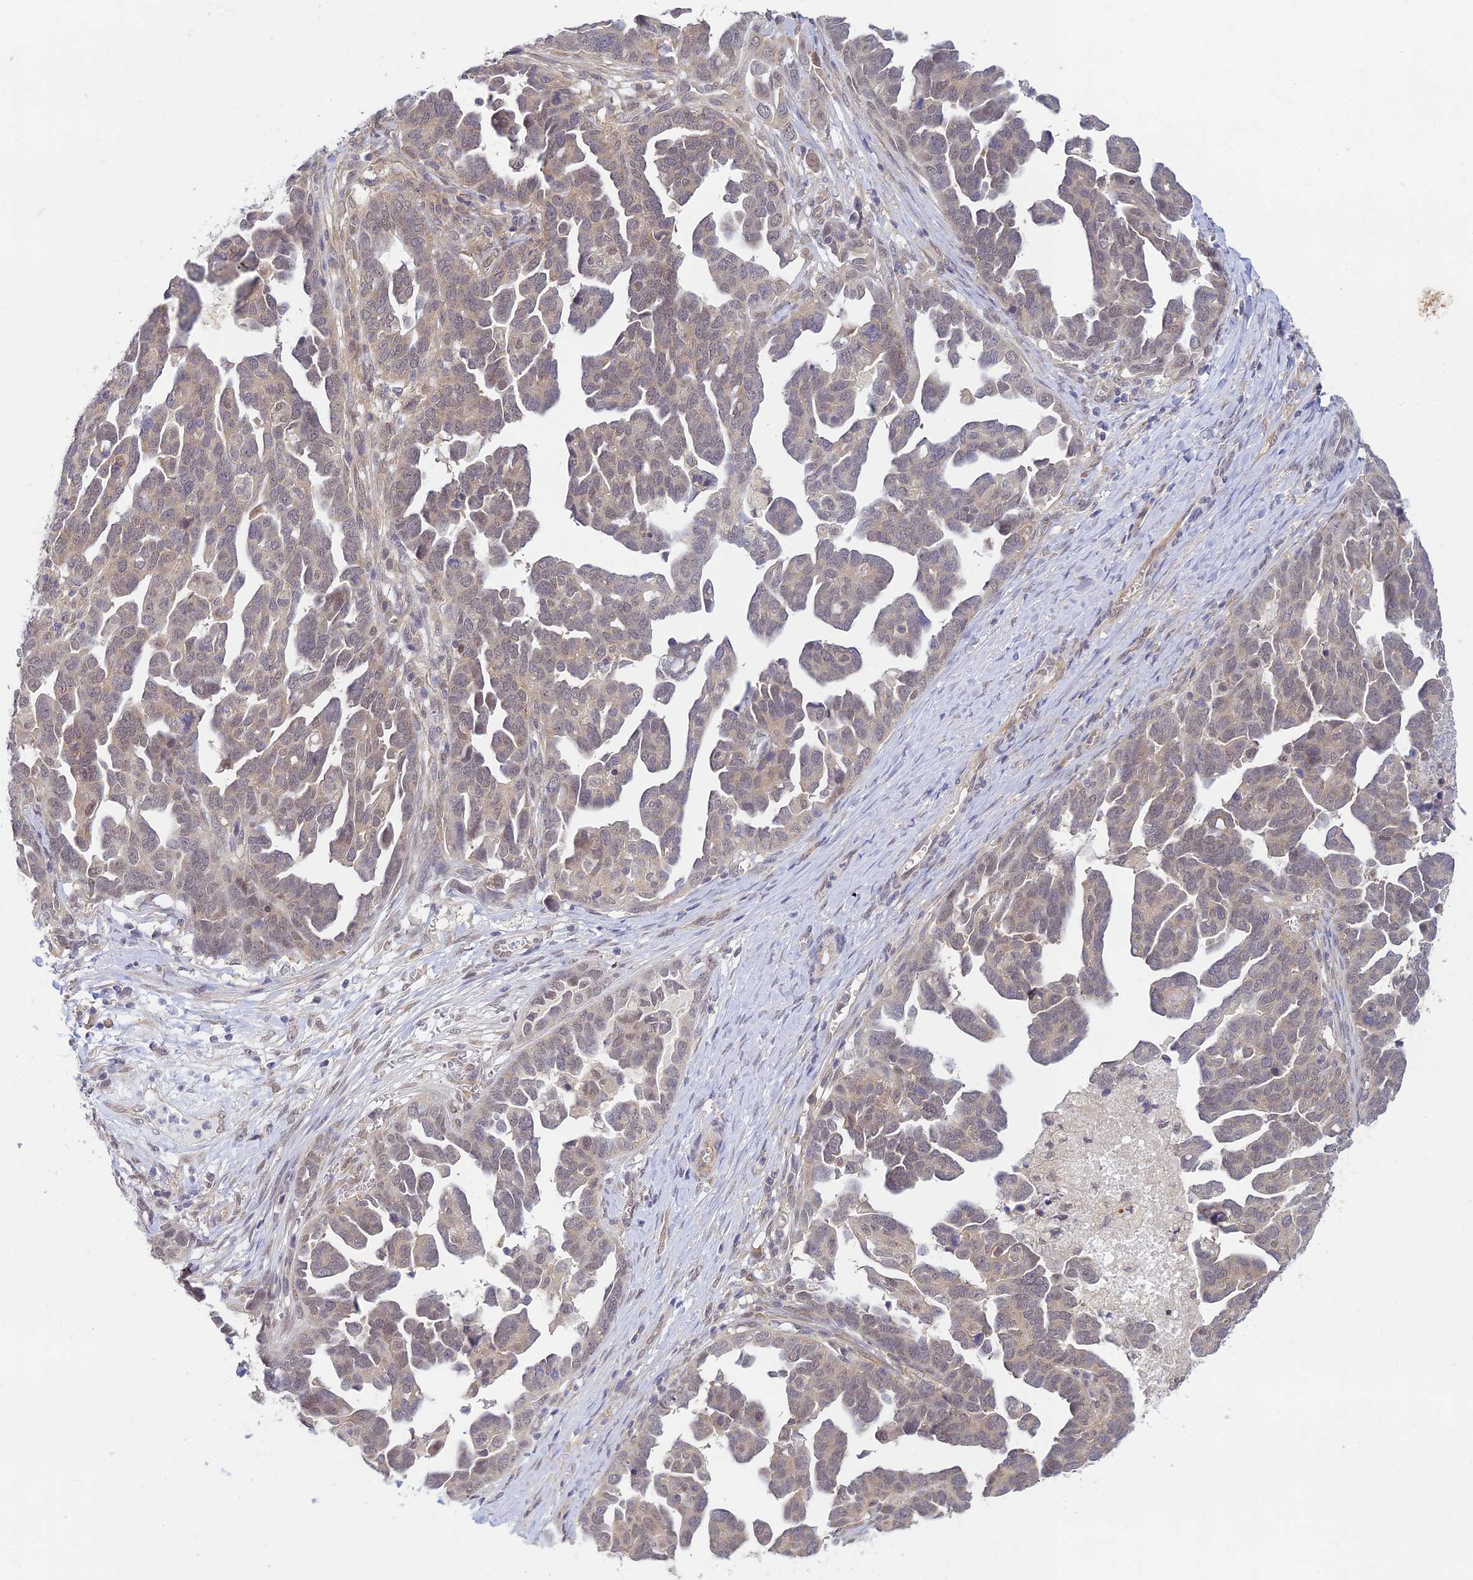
{"staining": {"intensity": "weak", "quantity": "<25%", "location": "nuclear"}, "tissue": "ovarian cancer", "cell_type": "Tumor cells", "image_type": "cancer", "snomed": [{"axis": "morphology", "description": "Cystadenocarcinoma, serous, NOS"}, {"axis": "topography", "description": "Ovary"}], "caption": "Tumor cells show no significant staining in serous cystadenocarcinoma (ovarian).", "gene": "SKIC8", "patient": {"sex": "female", "age": 54}}